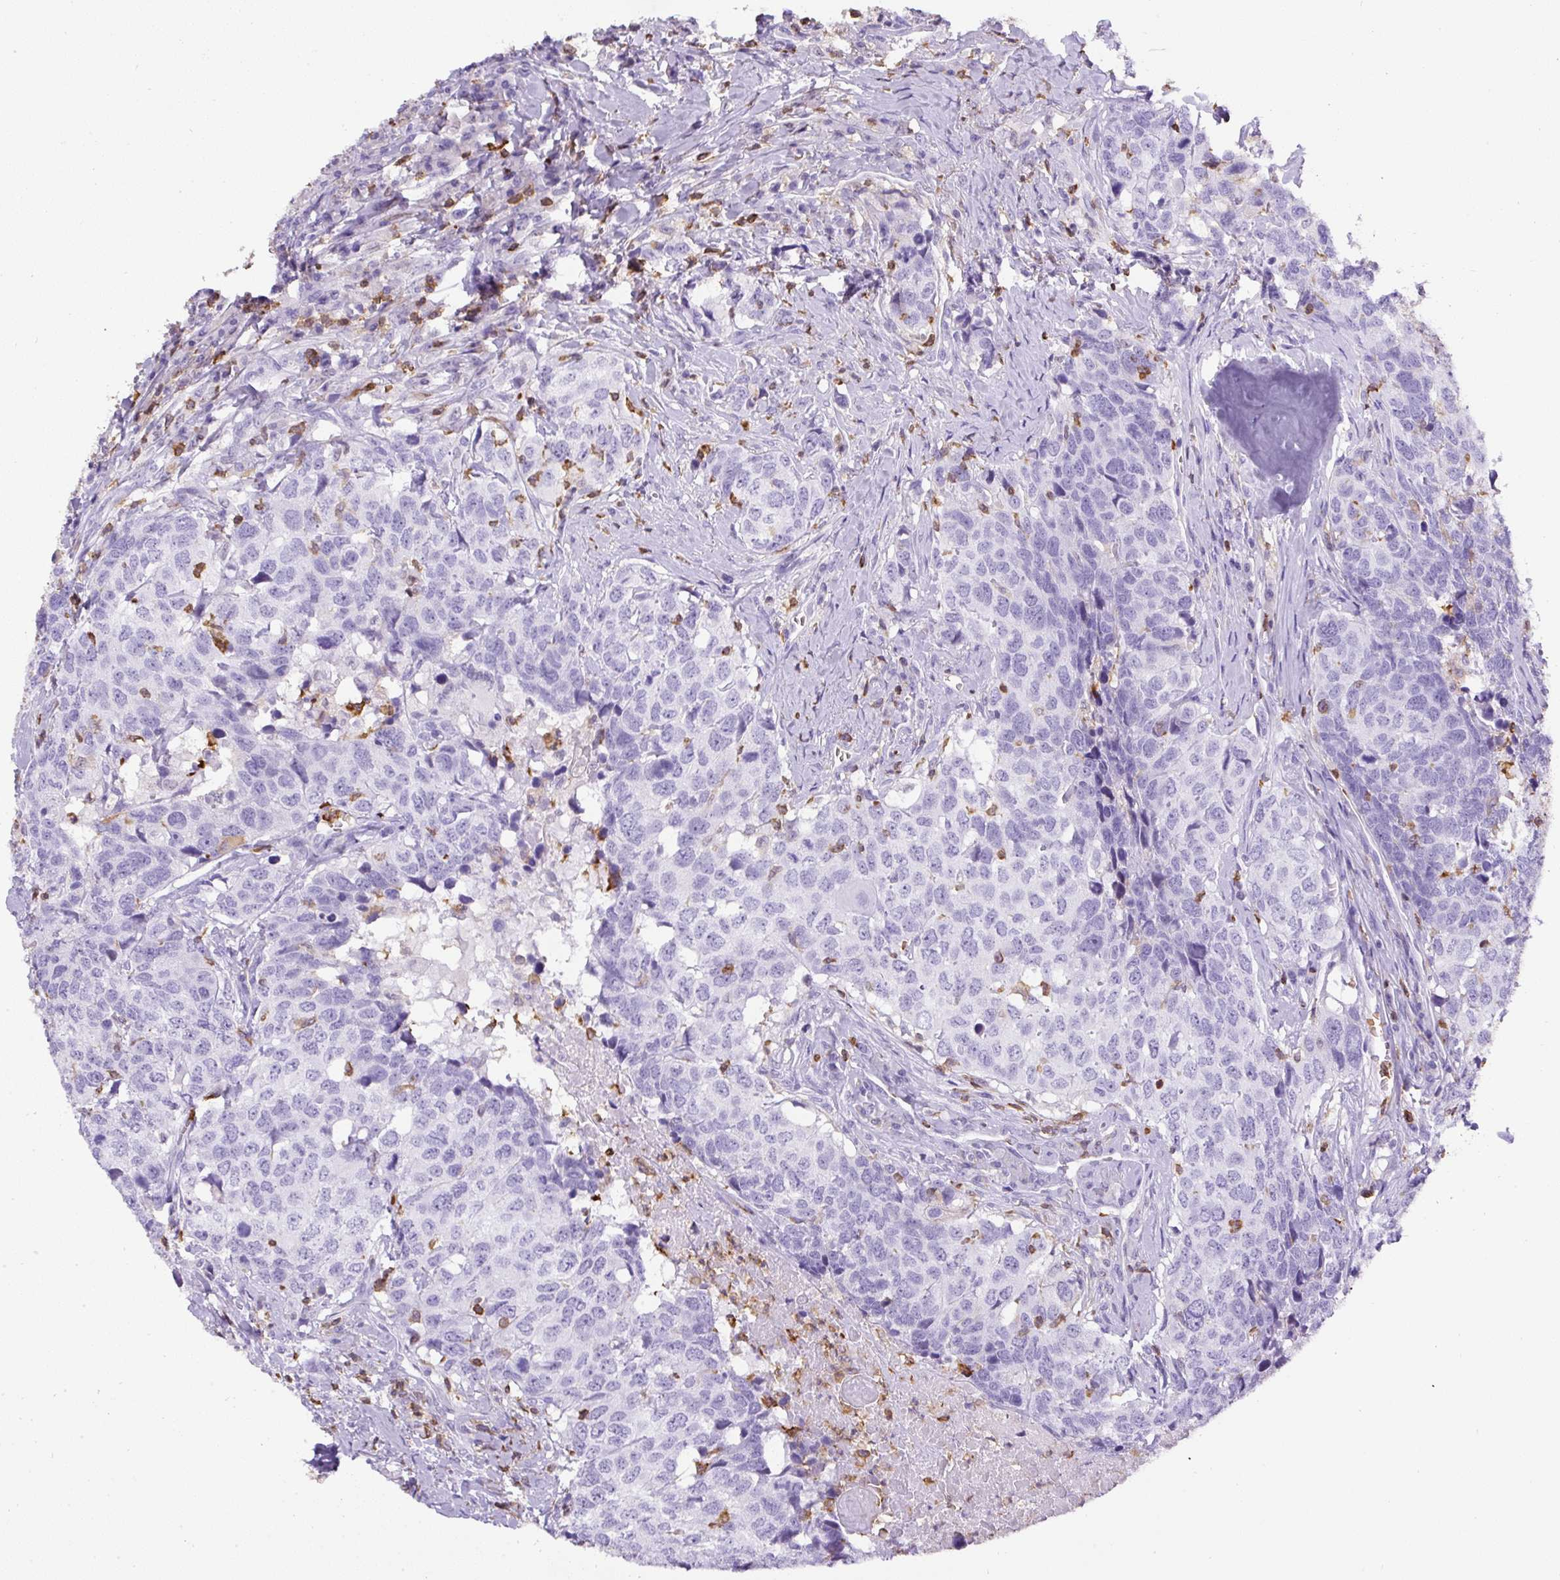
{"staining": {"intensity": "negative", "quantity": "none", "location": "none"}, "tissue": "head and neck cancer", "cell_type": "Tumor cells", "image_type": "cancer", "snomed": [{"axis": "morphology", "description": "Normal tissue, NOS"}, {"axis": "morphology", "description": "Squamous cell carcinoma, NOS"}, {"axis": "topography", "description": "Skeletal muscle"}, {"axis": "topography", "description": "Vascular tissue"}, {"axis": "topography", "description": "Peripheral nerve tissue"}, {"axis": "topography", "description": "Head-Neck"}], "caption": "Immunohistochemical staining of head and neck cancer (squamous cell carcinoma) reveals no significant staining in tumor cells. (IHC, brightfield microscopy, high magnification).", "gene": "FAM228B", "patient": {"sex": "male", "age": 66}}